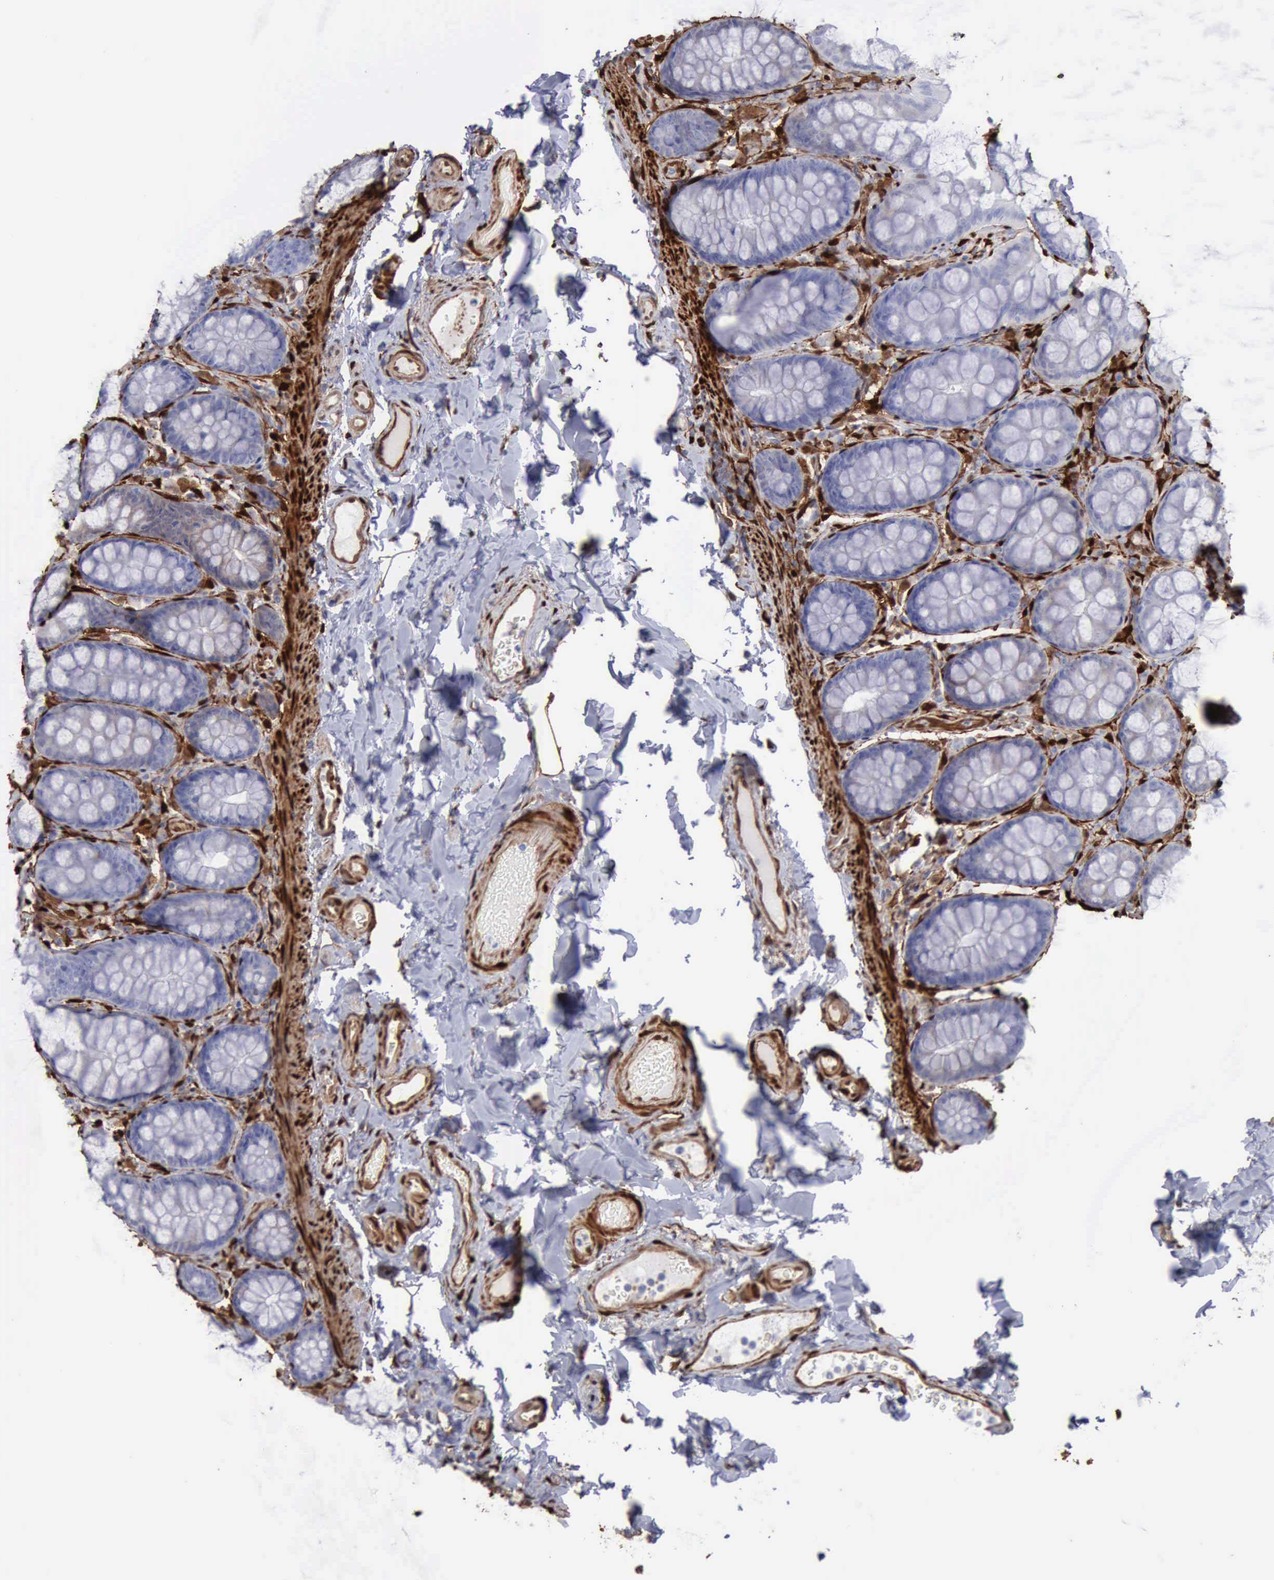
{"staining": {"intensity": "strong", "quantity": ">75%", "location": "nuclear"}, "tissue": "colon", "cell_type": "Endothelial cells", "image_type": "normal", "snomed": [{"axis": "morphology", "description": "Normal tissue, NOS"}, {"axis": "topography", "description": "Colon"}], "caption": "Immunohistochemical staining of normal human colon exhibits strong nuclear protein expression in approximately >75% of endothelial cells. The staining was performed using DAB (3,3'-diaminobenzidine) to visualize the protein expression in brown, while the nuclei were stained in blue with hematoxylin (Magnification: 20x).", "gene": "FHL1", "patient": {"sex": "female", "age": 61}}